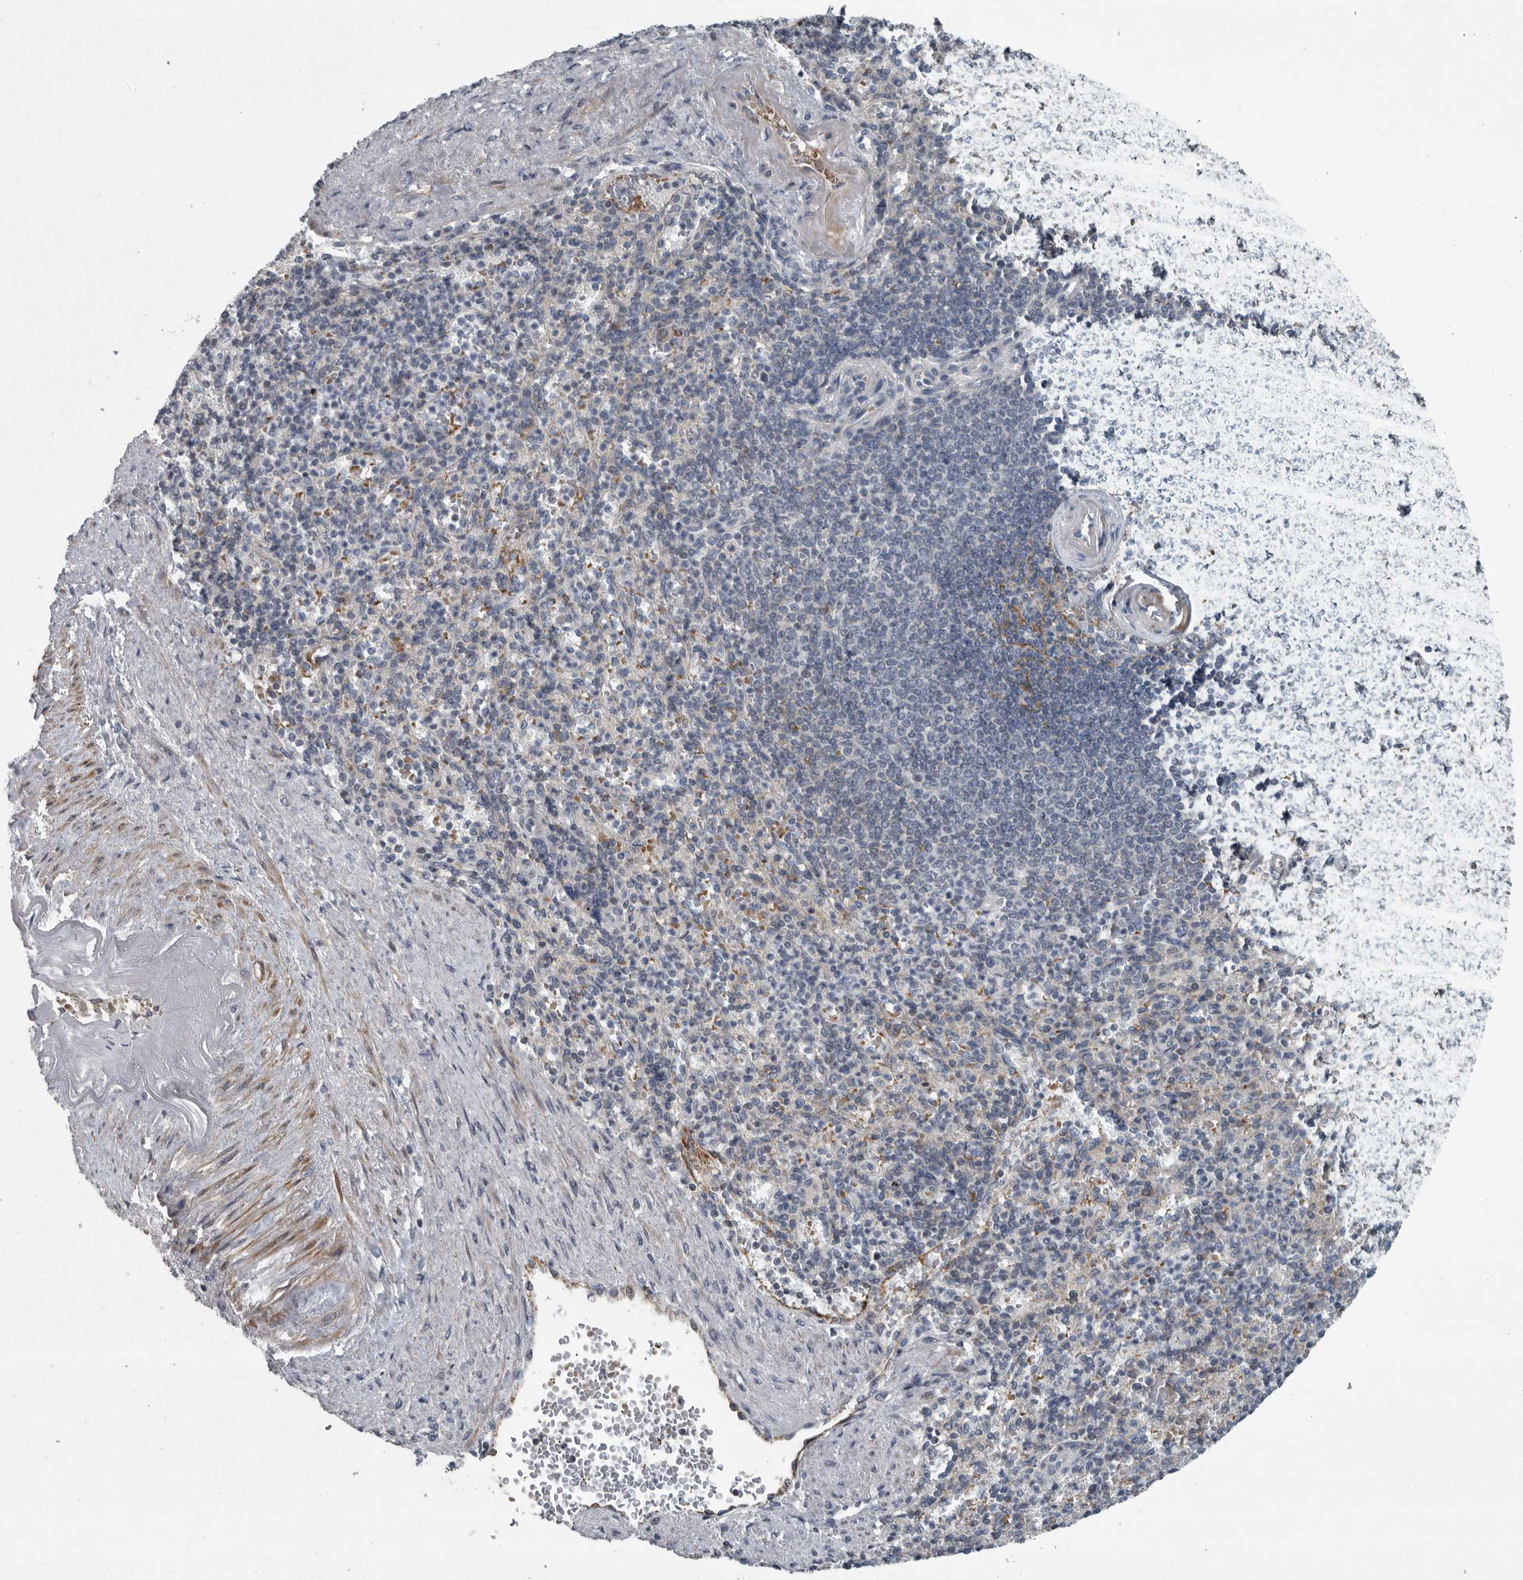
{"staining": {"intensity": "weak", "quantity": "<25%", "location": "cytoplasmic/membranous"}, "tissue": "spleen", "cell_type": "Cells in red pulp", "image_type": "normal", "snomed": [{"axis": "morphology", "description": "Normal tissue, NOS"}, {"axis": "topography", "description": "Spleen"}], "caption": "High magnification brightfield microscopy of normal spleen stained with DAB (3,3'-diaminobenzidine) (brown) and counterstained with hematoxylin (blue): cells in red pulp show no significant expression.", "gene": "MPP3", "patient": {"sex": "female", "age": 74}}